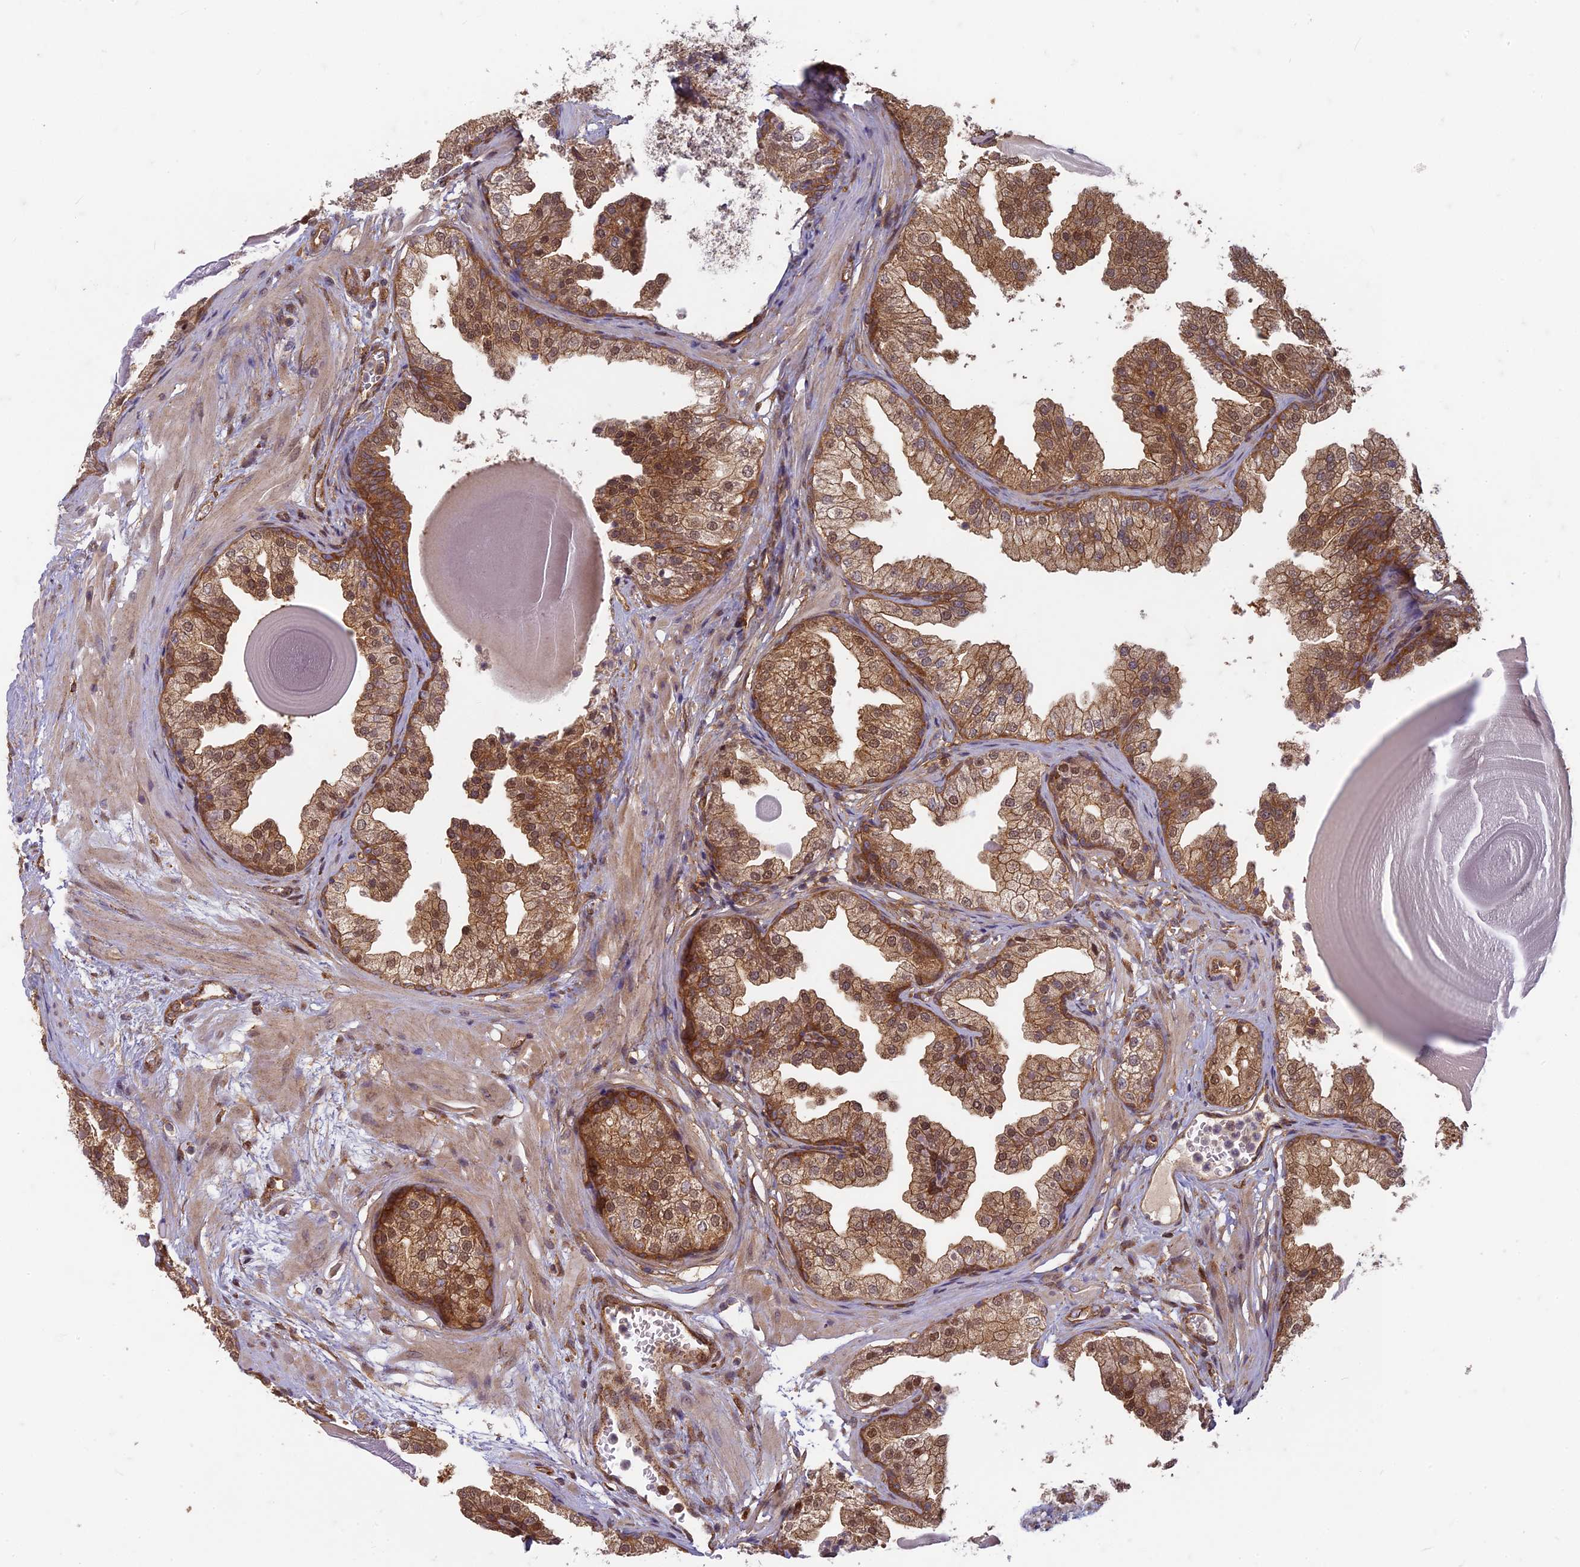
{"staining": {"intensity": "moderate", "quantity": ">75%", "location": "cytoplasmic/membranous,nuclear"}, "tissue": "prostate", "cell_type": "Glandular cells", "image_type": "normal", "snomed": [{"axis": "morphology", "description": "Normal tissue, NOS"}, {"axis": "topography", "description": "Prostate"}], "caption": "Brown immunohistochemical staining in unremarkable prostate reveals moderate cytoplasmic/membranous,nuclear staining in approximately >75% of glandular cells.", "gene": "TCF25", "patient": {"sex": "male", "age": 48}}